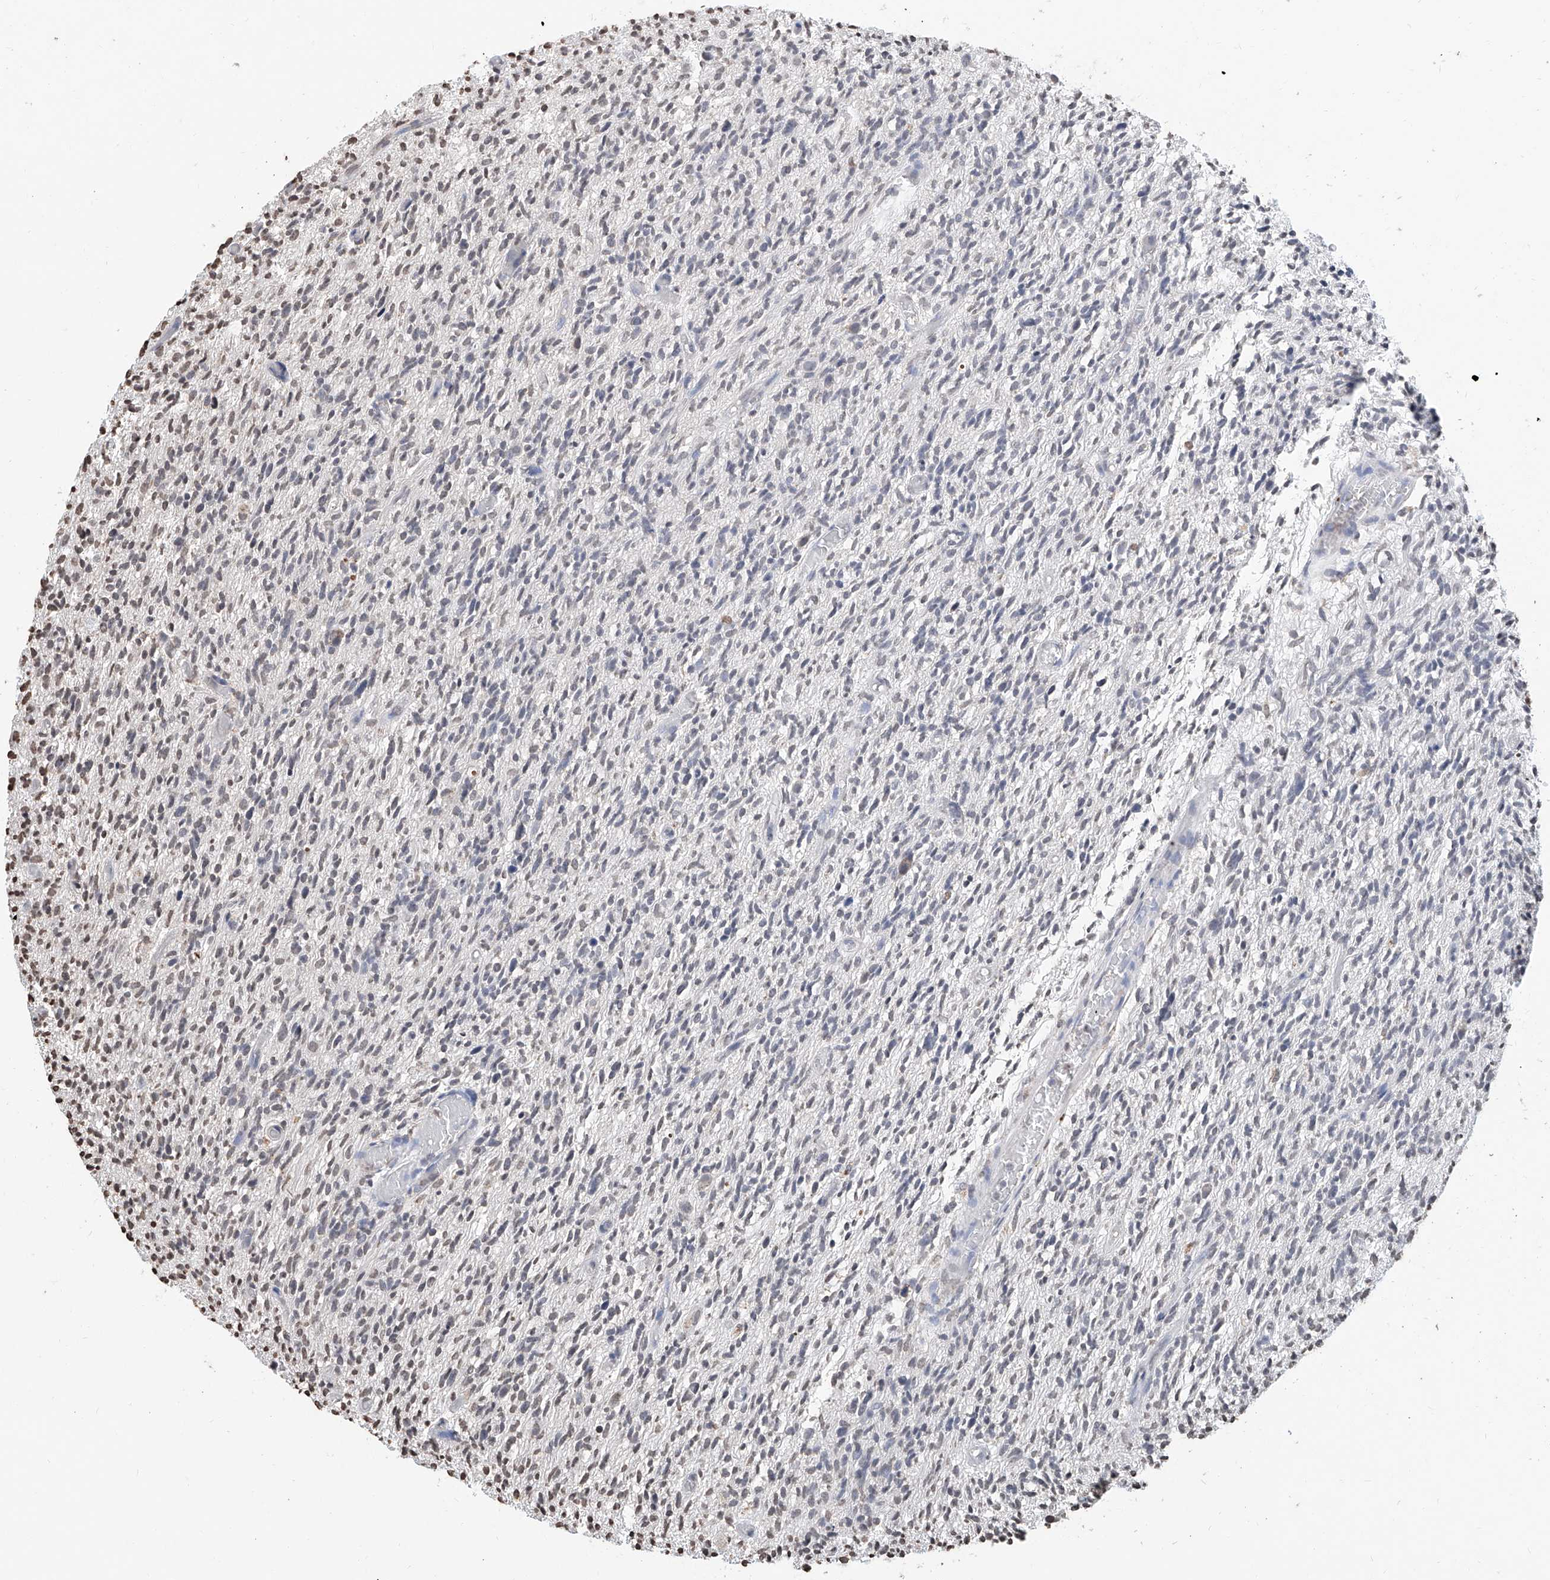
{"staining": {"intensity": "negative", "quantity": "none", "location": "none"}, "tissue": "glioma", "cell_type": "Tumor cells", "image_type": "cancer", "snomed": [{"axis": "morphology", "description": "Glioma, malignant, High grade"}, {"axis": "topography", "description": "Brain"}], "caption": "The photomicrograph displays no significant positivity in tumor cells of malignant glioma (high-grade).", "gene": "RP9", "patient": {"sex": "female", "age": 57}}